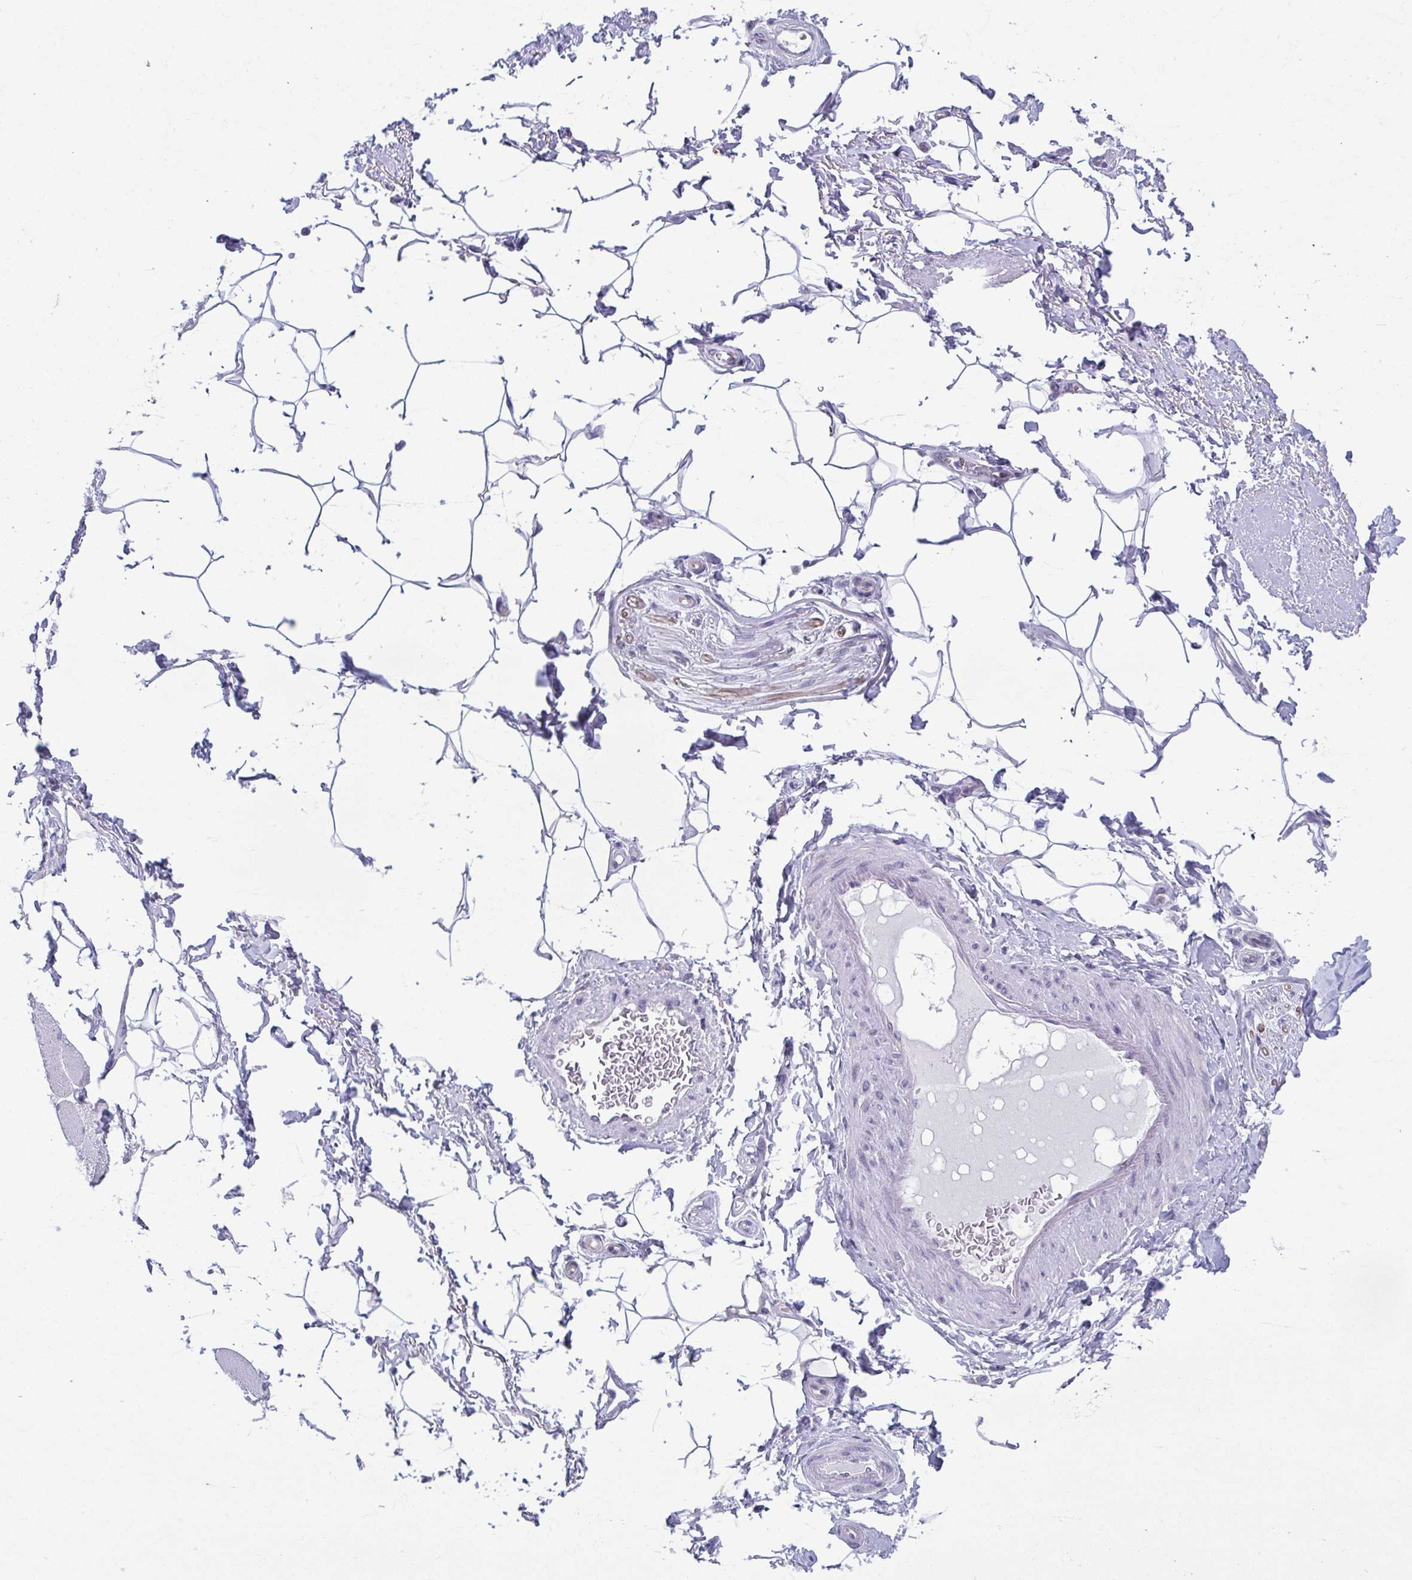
{"staining": {"intensity": "negative", "quantity": "none", "location": "none"}, "tissue": "adipose tissue", "cell_type": "Adipocytes", "image_type": "normal", "snomed": [{"axis": "morphology", "description": "Normal tissue, NOS"}, {"axis": "topography", "description": "Peripheral nerve tissue"}], "caption": "IHC histopathology image of unremarkable adipose tissue: adipose tissue stained with DAB (3,3'-diaminobenzidine) shows no significant protein staining in adipocytes. (DAB IHC, high magnification).", "gene": "TMEM108", "patient": {"sex": "male", "age": 51}}